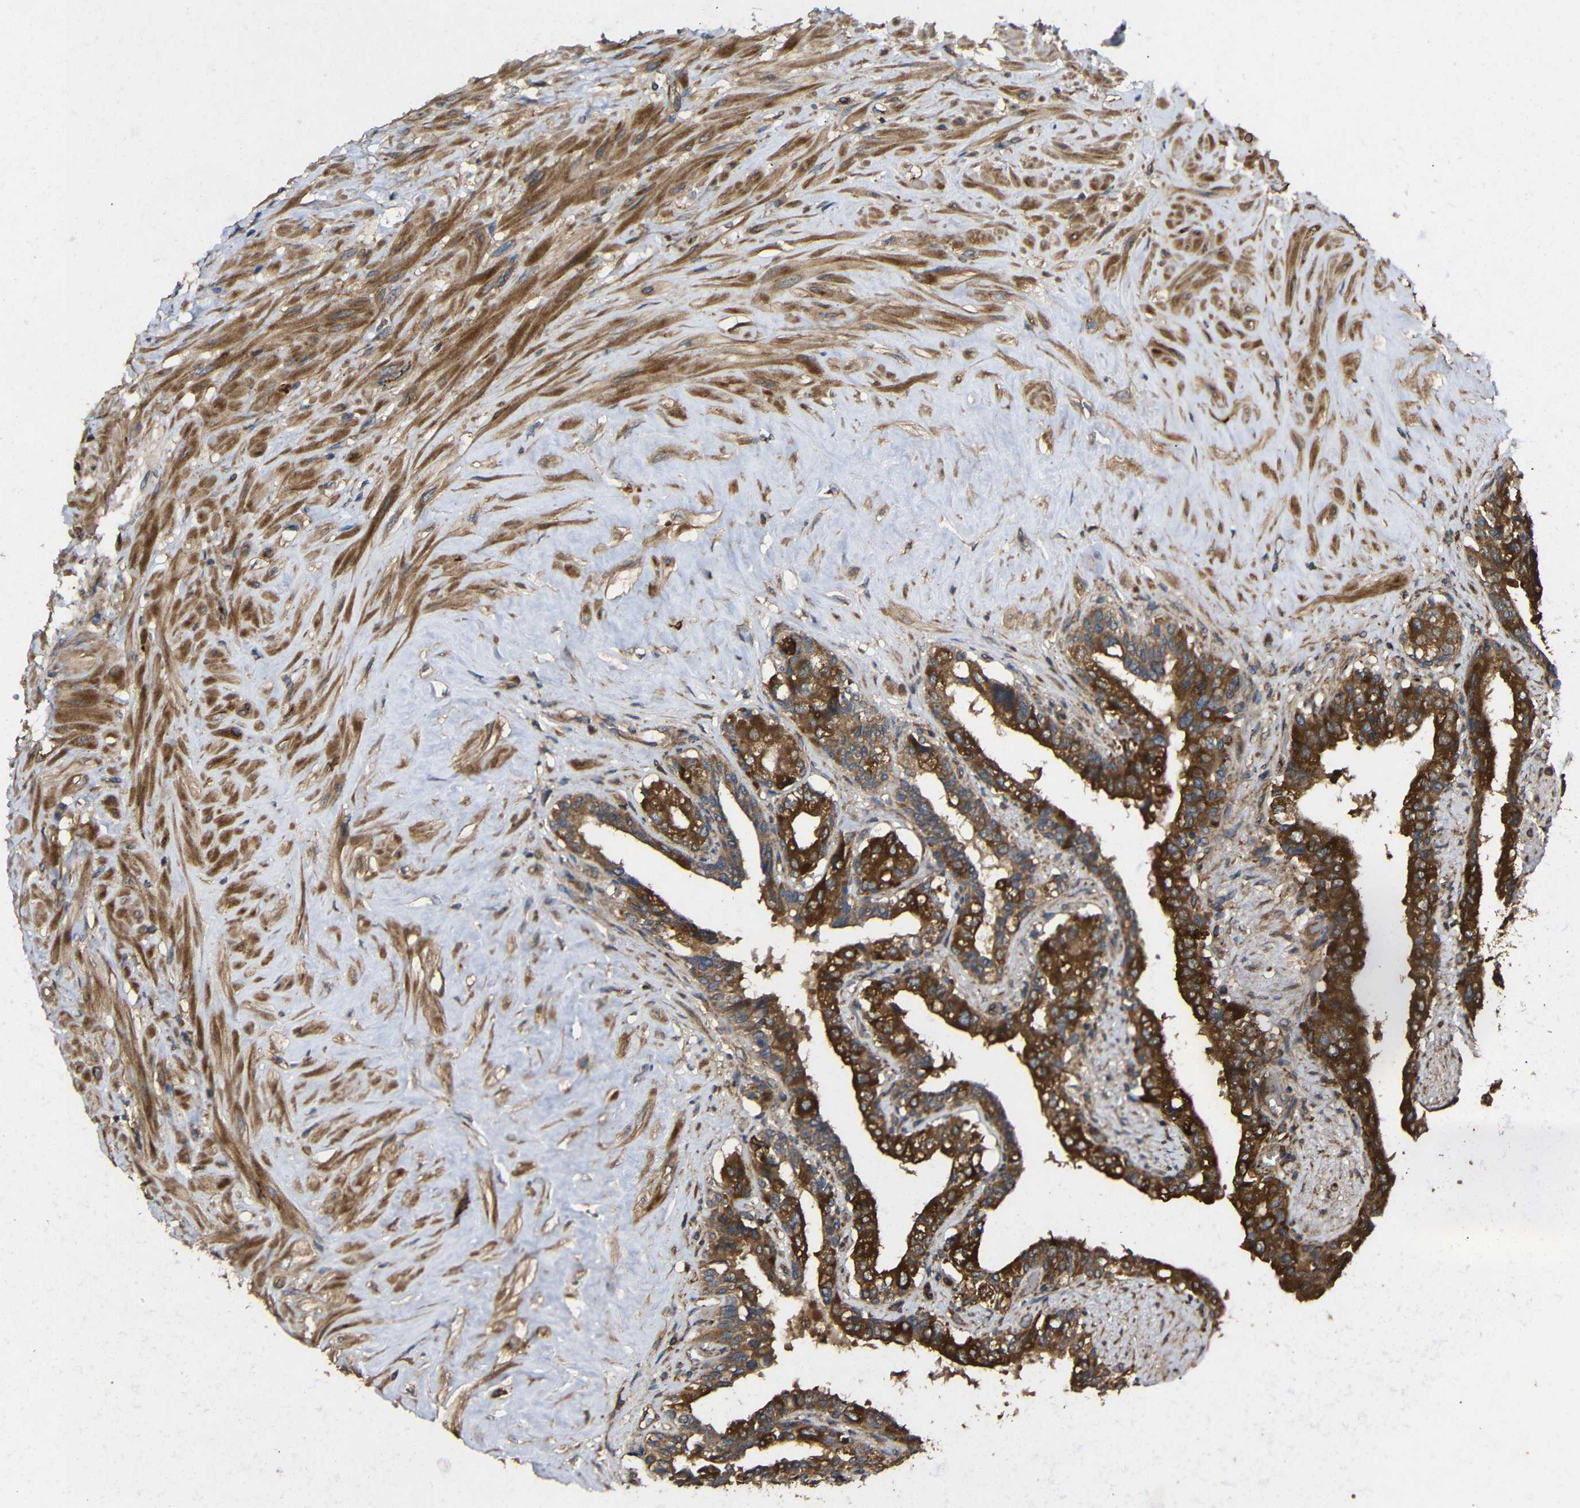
{"staining": {"intensity": "strong", "quantity": ">75%", "location": "cytoplasmic/membranous"}, "tissue": "seminal vesicle", "cell_type": "Glandular cells", "image_type": "normal", "snomed": [{"axis": "morphology", "description": "Normal tissue, NOS"}, {"axis": "topography", "description": "Seminal veicle"}], "caption": "Glandular cells display strong cytoplasmic/membranous expression in approximately >75% of cells in normal seminal vesicle. Nuclei are stained in blue.", "gene": "EIF2S1", "patient": {"sex": "male", "age": 63}}